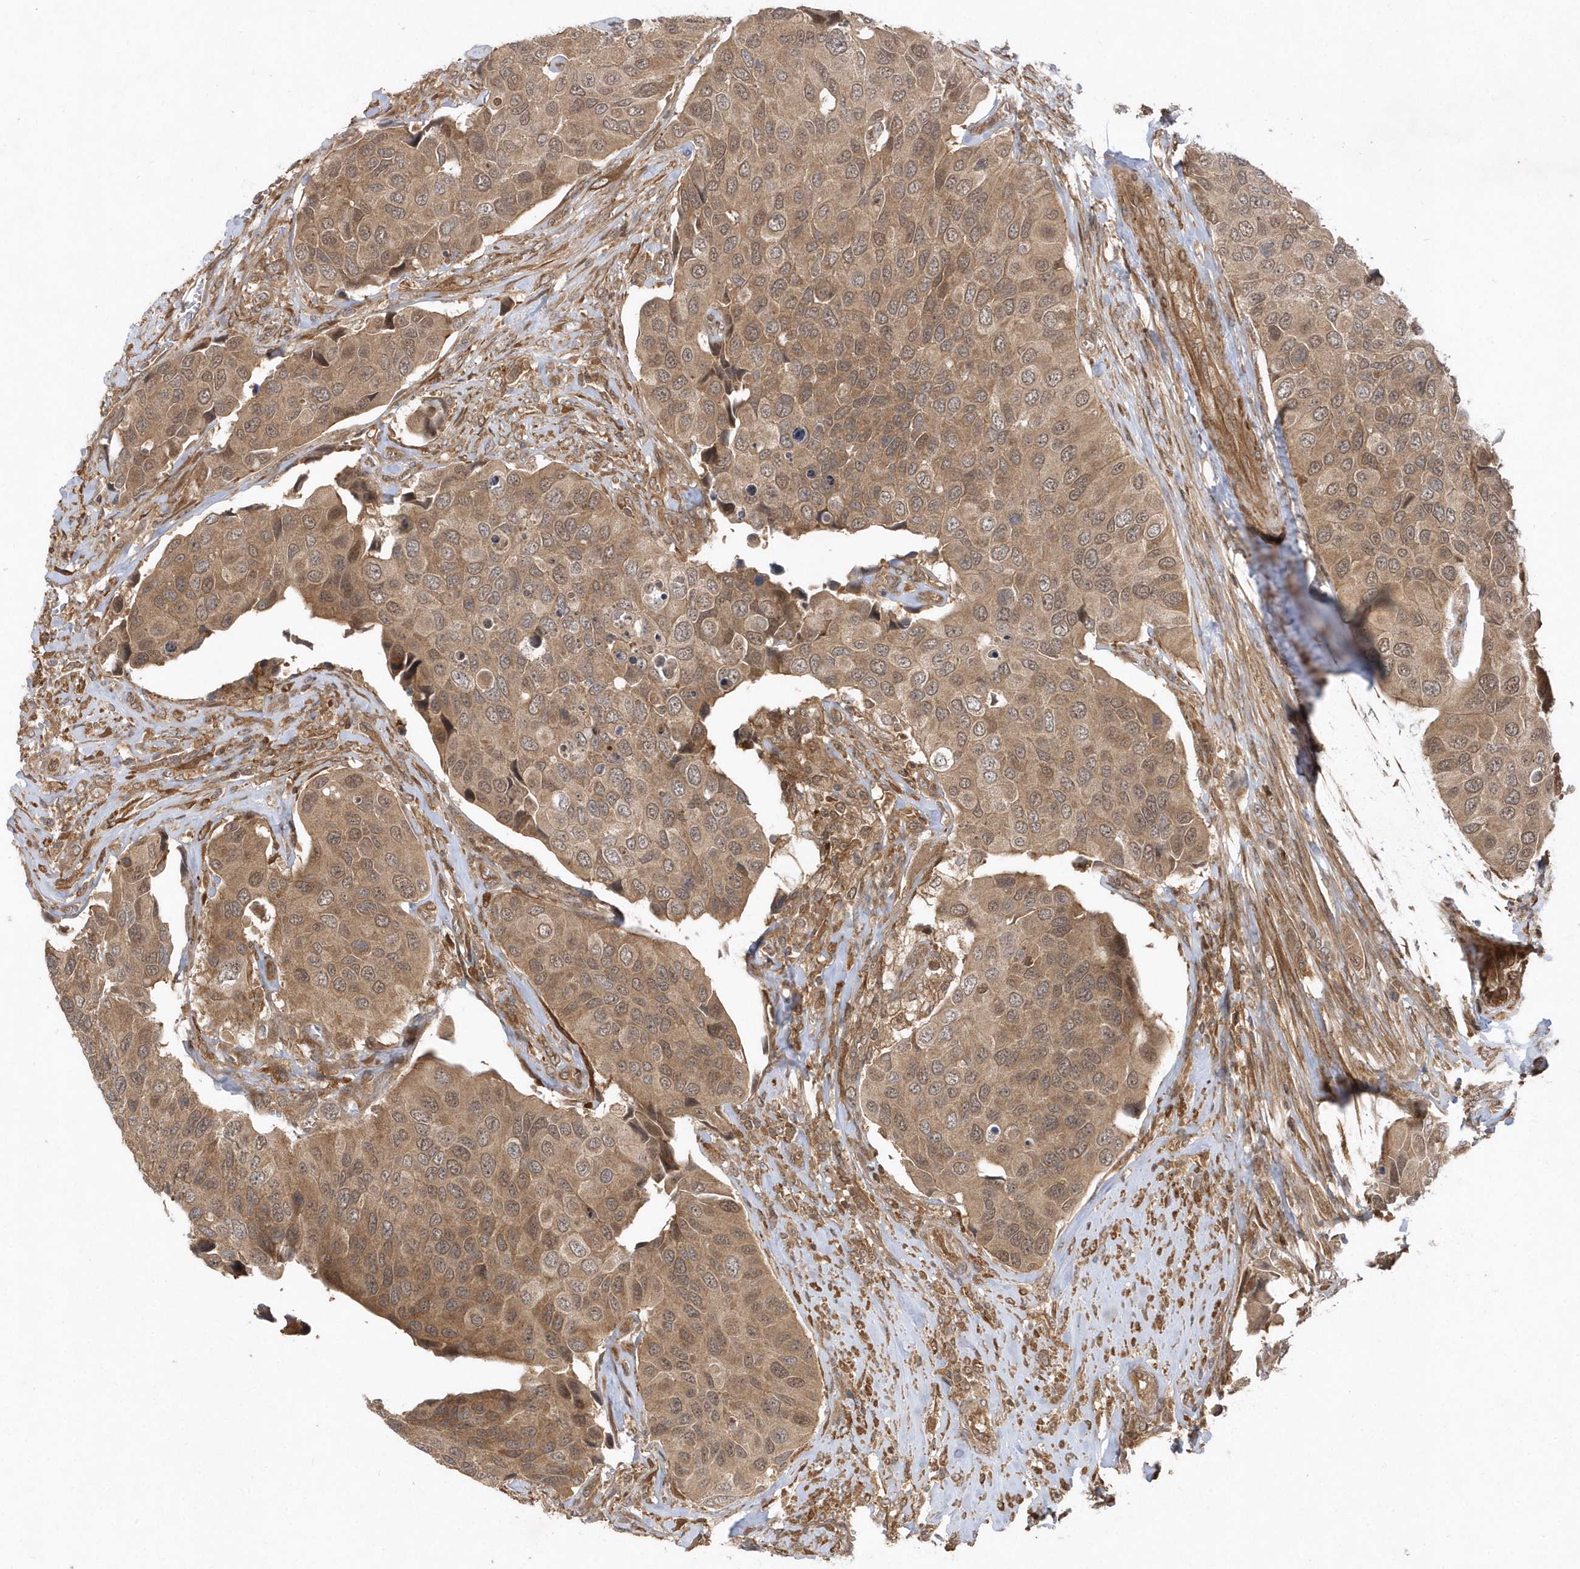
{"staining": {"intensity": "moderate", "quantity": ">75%", "location": "cytoplasmic/membranous,nuclear"}, "tissue": "urothelial cancer", "cell_type": "Tumor cells", "image_type": "cancer", "snomed": [{"axis": "morphology", "description": "Urothelial carcinoma, High grade"}, {"axis": "topography", "description": "Urinary bladder"}], "caption": "A brown stain shows moderate cytoplasmic/membranous and nuclear positivity of a protein in human urothelial cancer tumor cells.", "gene": "GFM2", "patient": {"sex": "male", "age": 74}}